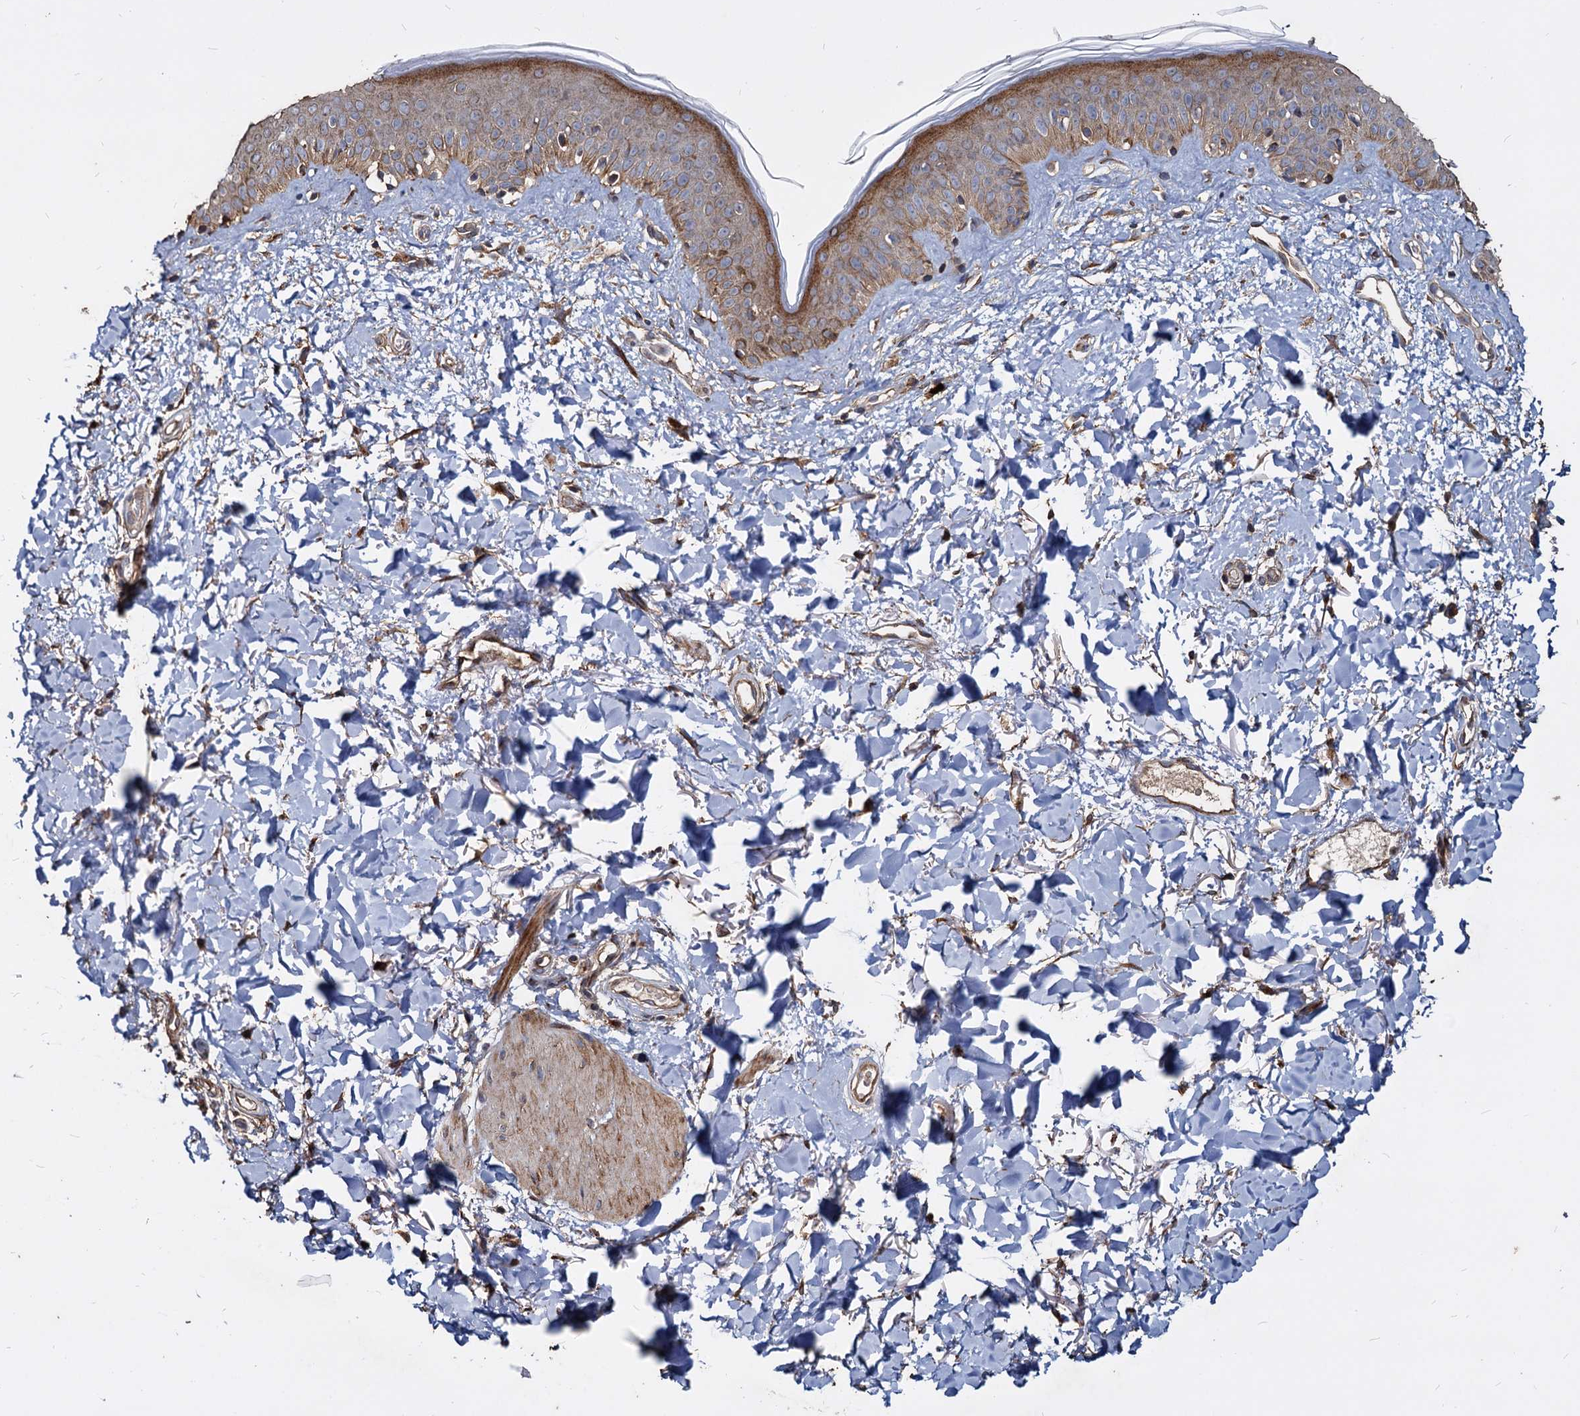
{"staining": {"intensity": "moderate", "quantity": ">75%", "location": "cytoplasmic/membranous"}, "tissue": "skin", "cell_type": "Fibroblasts", "image_type": "normal", "snomed": [{"axis": "morphology", "description": "Normal tissue, NOS"}, {"axis": "topography", "description": "Skin"}], "caption": "This micrograph shows immunohistochemistry (IHC) staining of normal human skin, with medium moderate cytoplasmic/membranous staining in about >75% of fibroblasts.", "gene": "DEPDC4", "patient": {"sex": "female", "age": 58}}